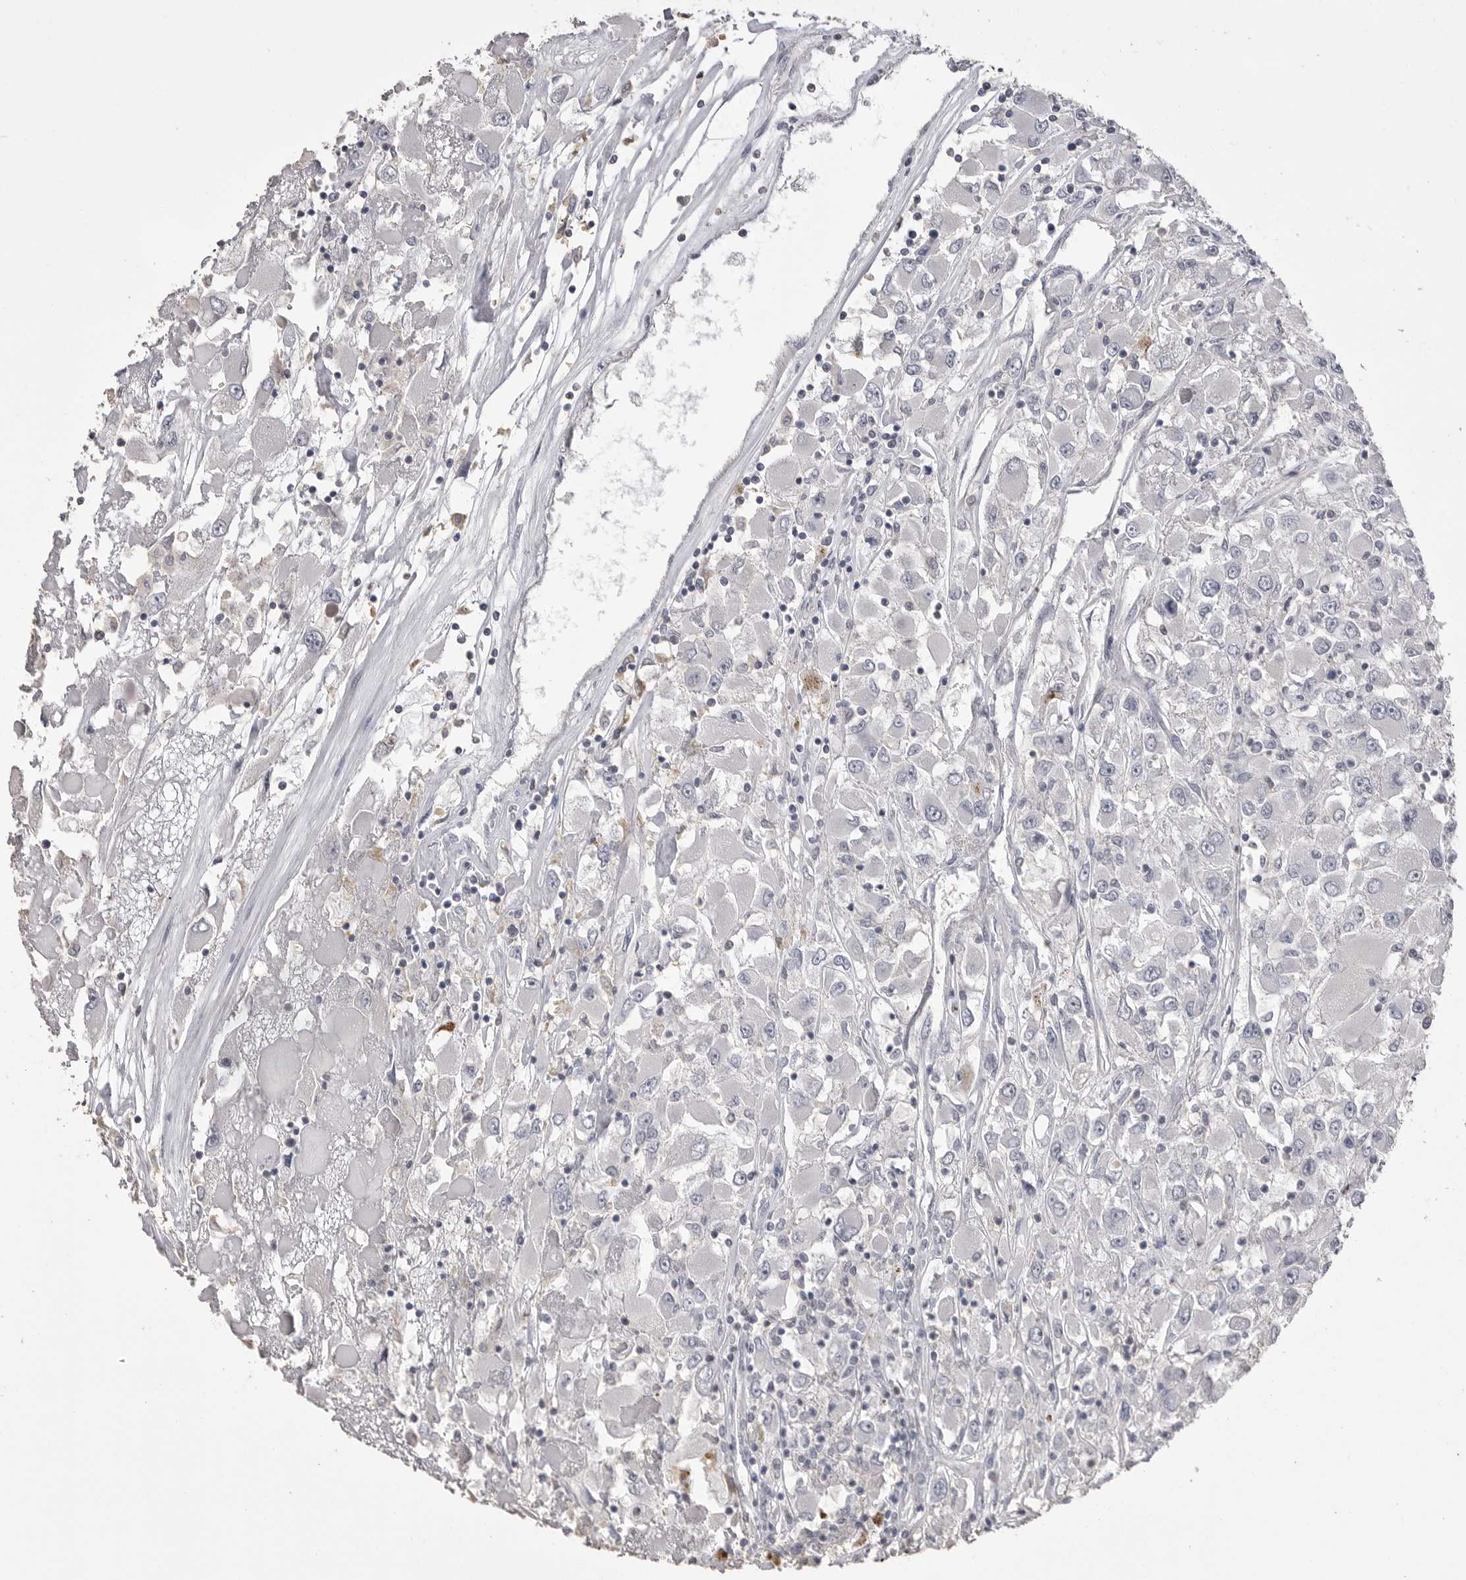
{"staining": {"intensity": "negative", "quantity": "none", "location": "none"}, "tissue": "renal cancer", "cell_type": "Tumor cells", "image_type": "cancer", "snomed": [{"axis": "morphology", "description": "Adenocarcinoma, NOS"}, {"axis": "topography", "description": "Kidney"}], "caption": "Protein analysis of renal adenocarcinoma demonstrates no significant positivity in tumor cells.", "gene": "MMP7", "patient": {"sex": "female", "age": 52}}